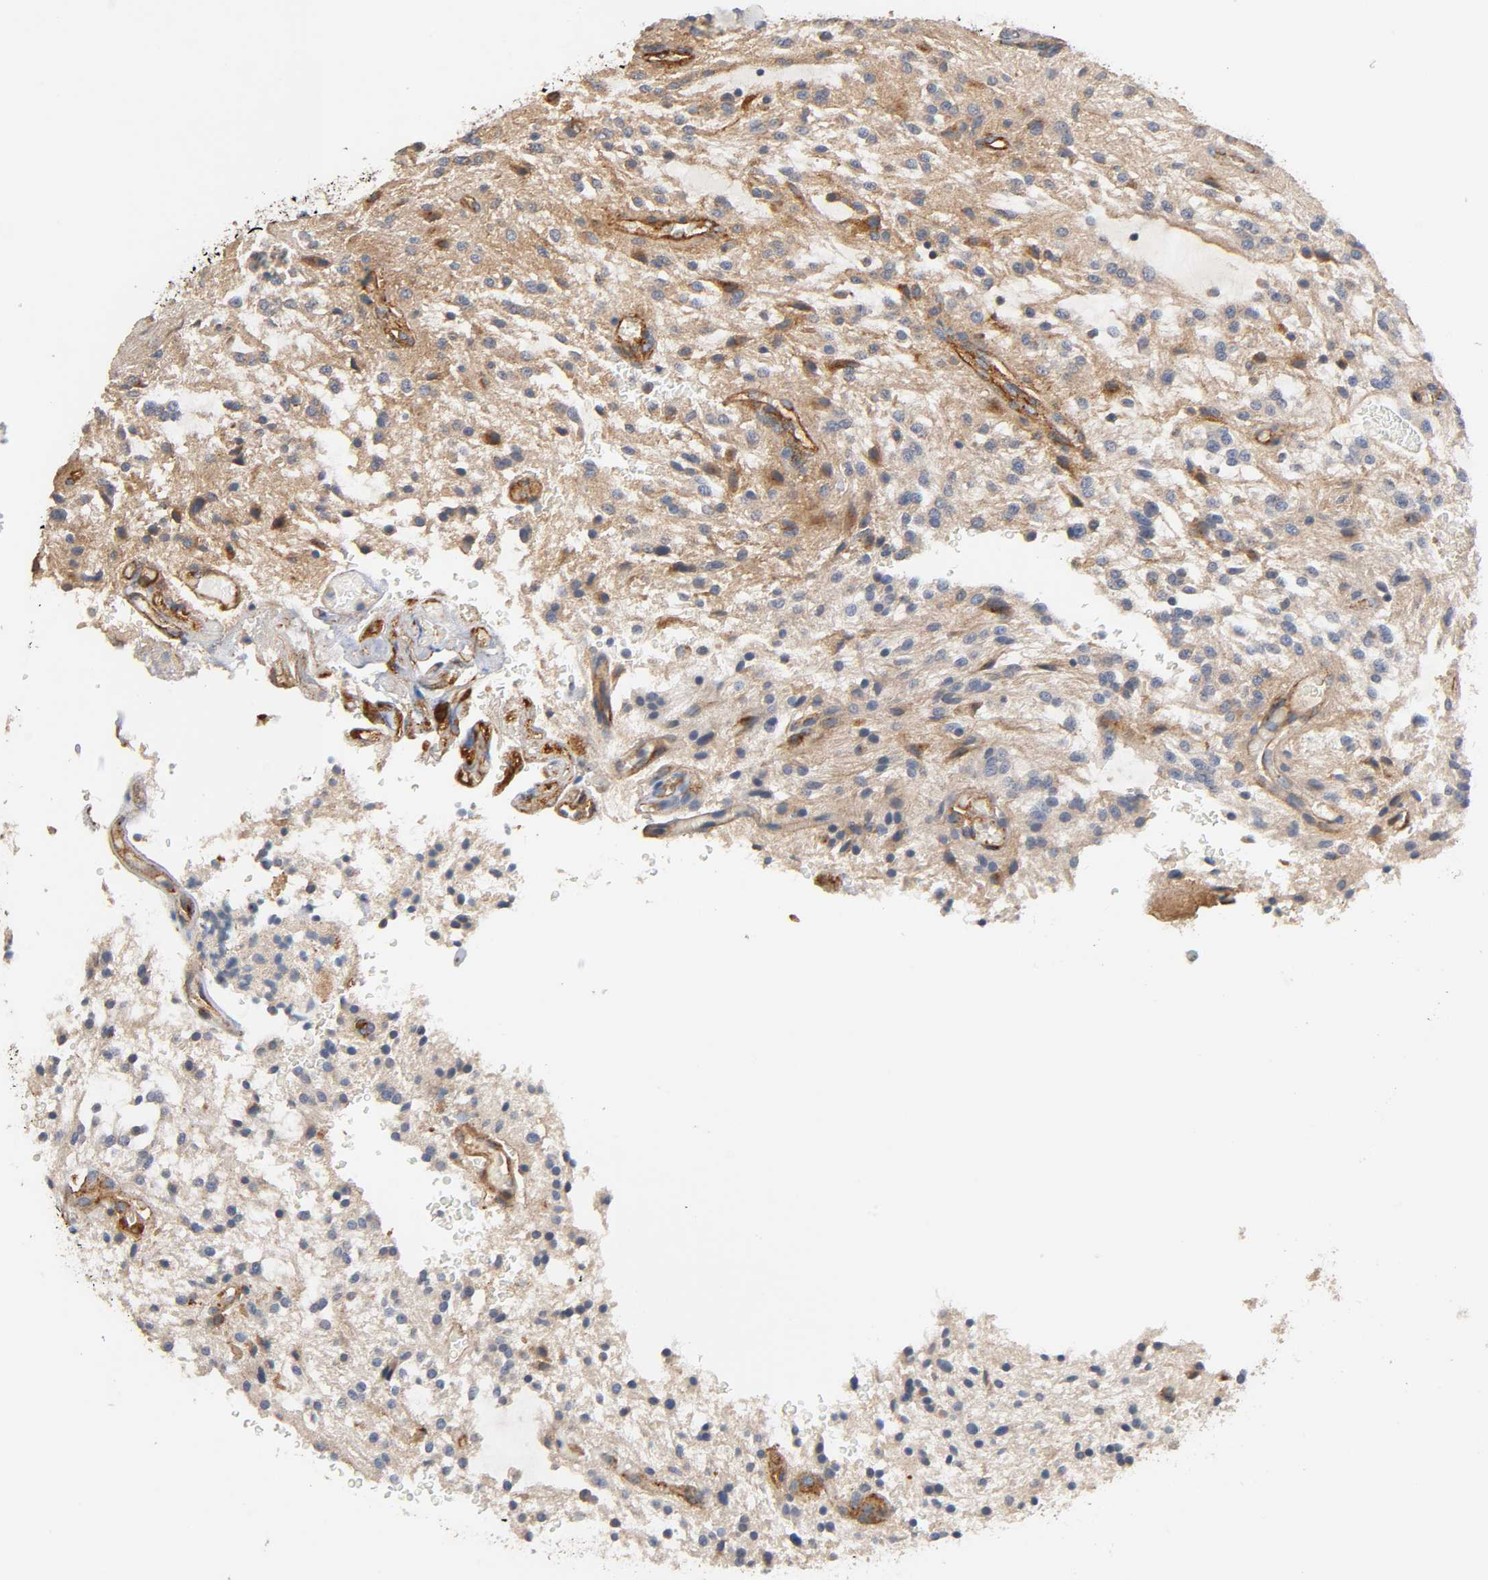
{"staining": {"intensity": "moderate", "quantity": ">75%", "location": "cytoplasmic/membranous"}, "tissue": "glioma", "cell_type": "Tumor cells", "image_type": "cancer", "snomed": [{"axis": "morphology", "description": "Glioma, malignant, NOS"}, {"axis": "topography", "description": "Cerebellum"}], "caption": "Brown immunohistochemical staining in human glioma (malignant) displays moderate cytoplasmic/membranous positivity in approximately >75% of tumor cells. The staining was performed using DAB, with brown indicating positive protein expression. Nuclei are stained blue with hematoxylin.", "gene": "IFITM3", "patient": {"sex": "female", "age": 10}}